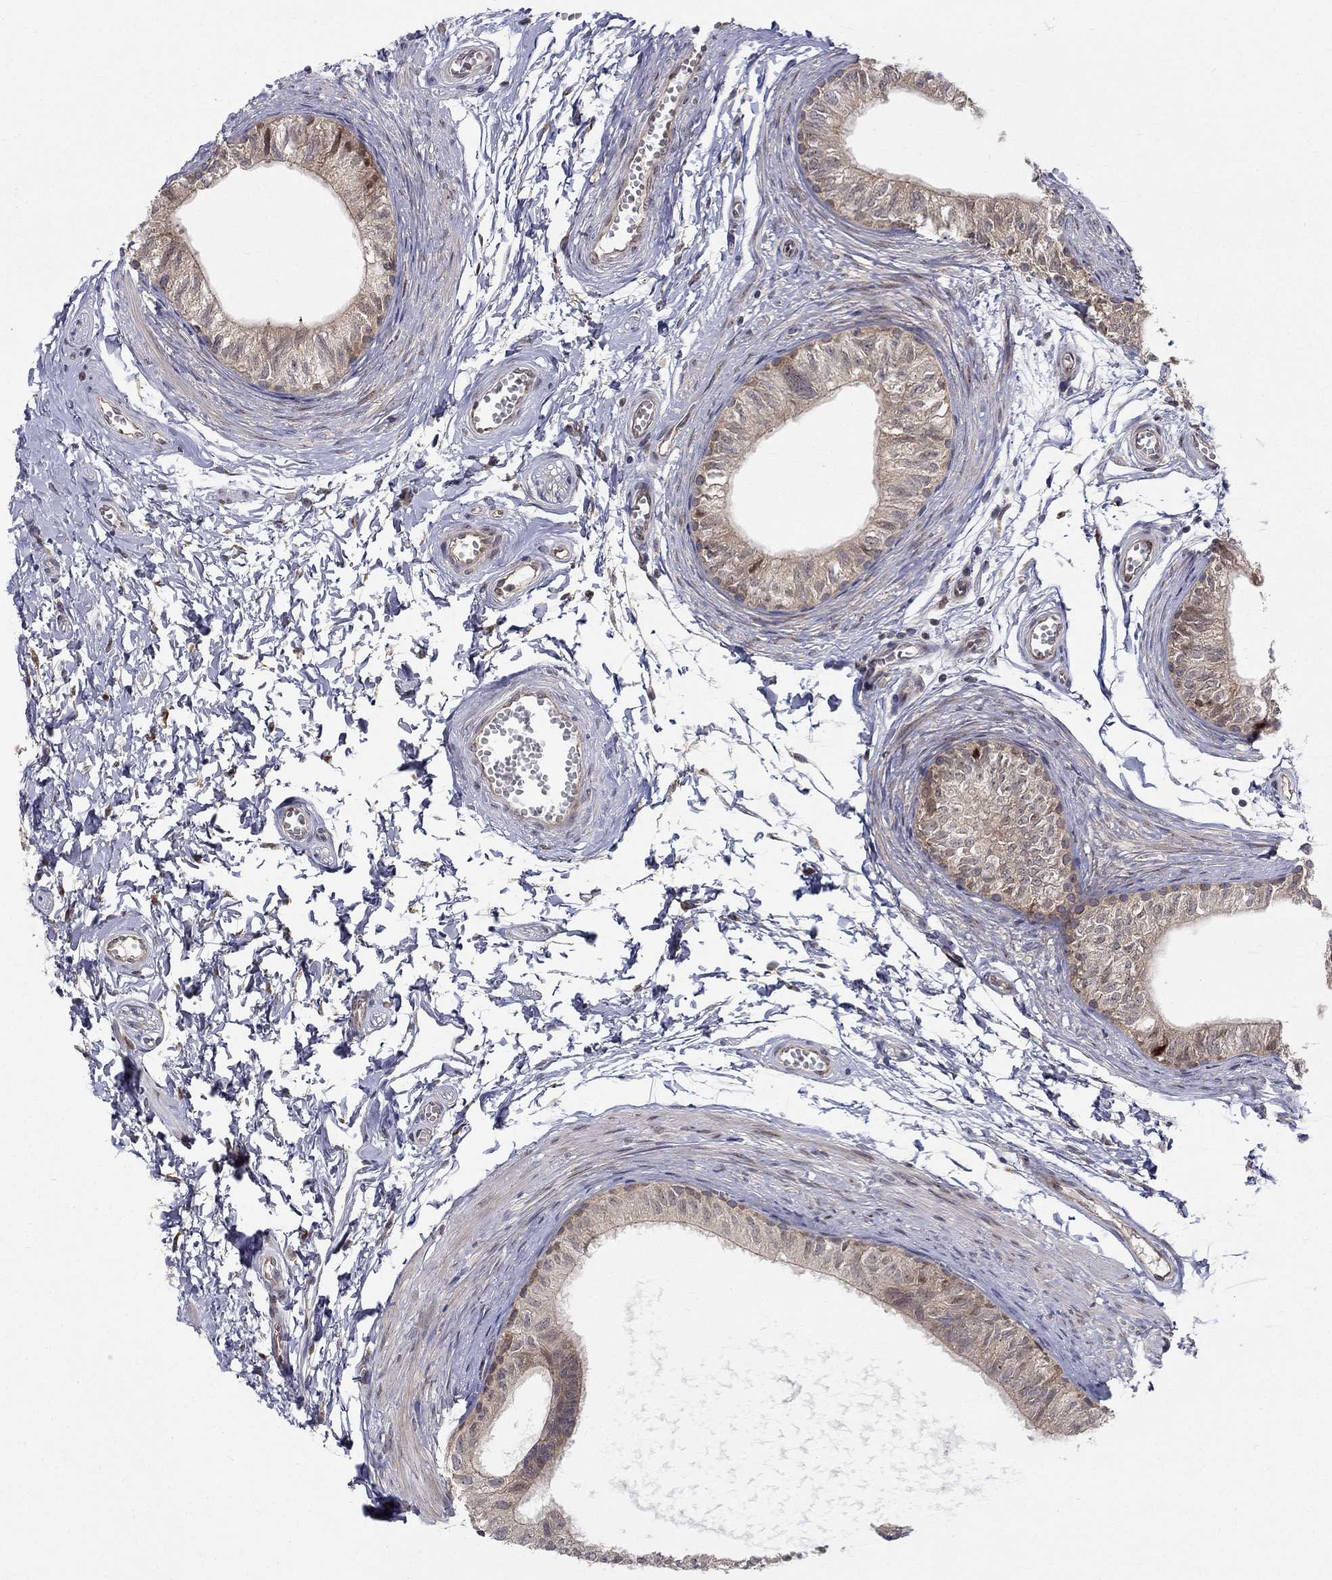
{"staining": {"intensity": "moderate", "quantity": "25%-75%", "location": "cytoplasmic/membranous"}, "tissue": "epididymis", "cell_type": "Glandular cells", "image_type": "normal", "snomed": [{"axis": "morphology", "description": "Normal tissue, NOS"}, {"axis": "topography", "description": "Epididymis"}], "caption": "Protein staining by IHC displays moderate cytoplasmic/membranous positivity in approximately 25%-75% of glandular cells in benign epididymis.", "gene": "WDR19", "patient": {"sex": "male", "age": 22}}